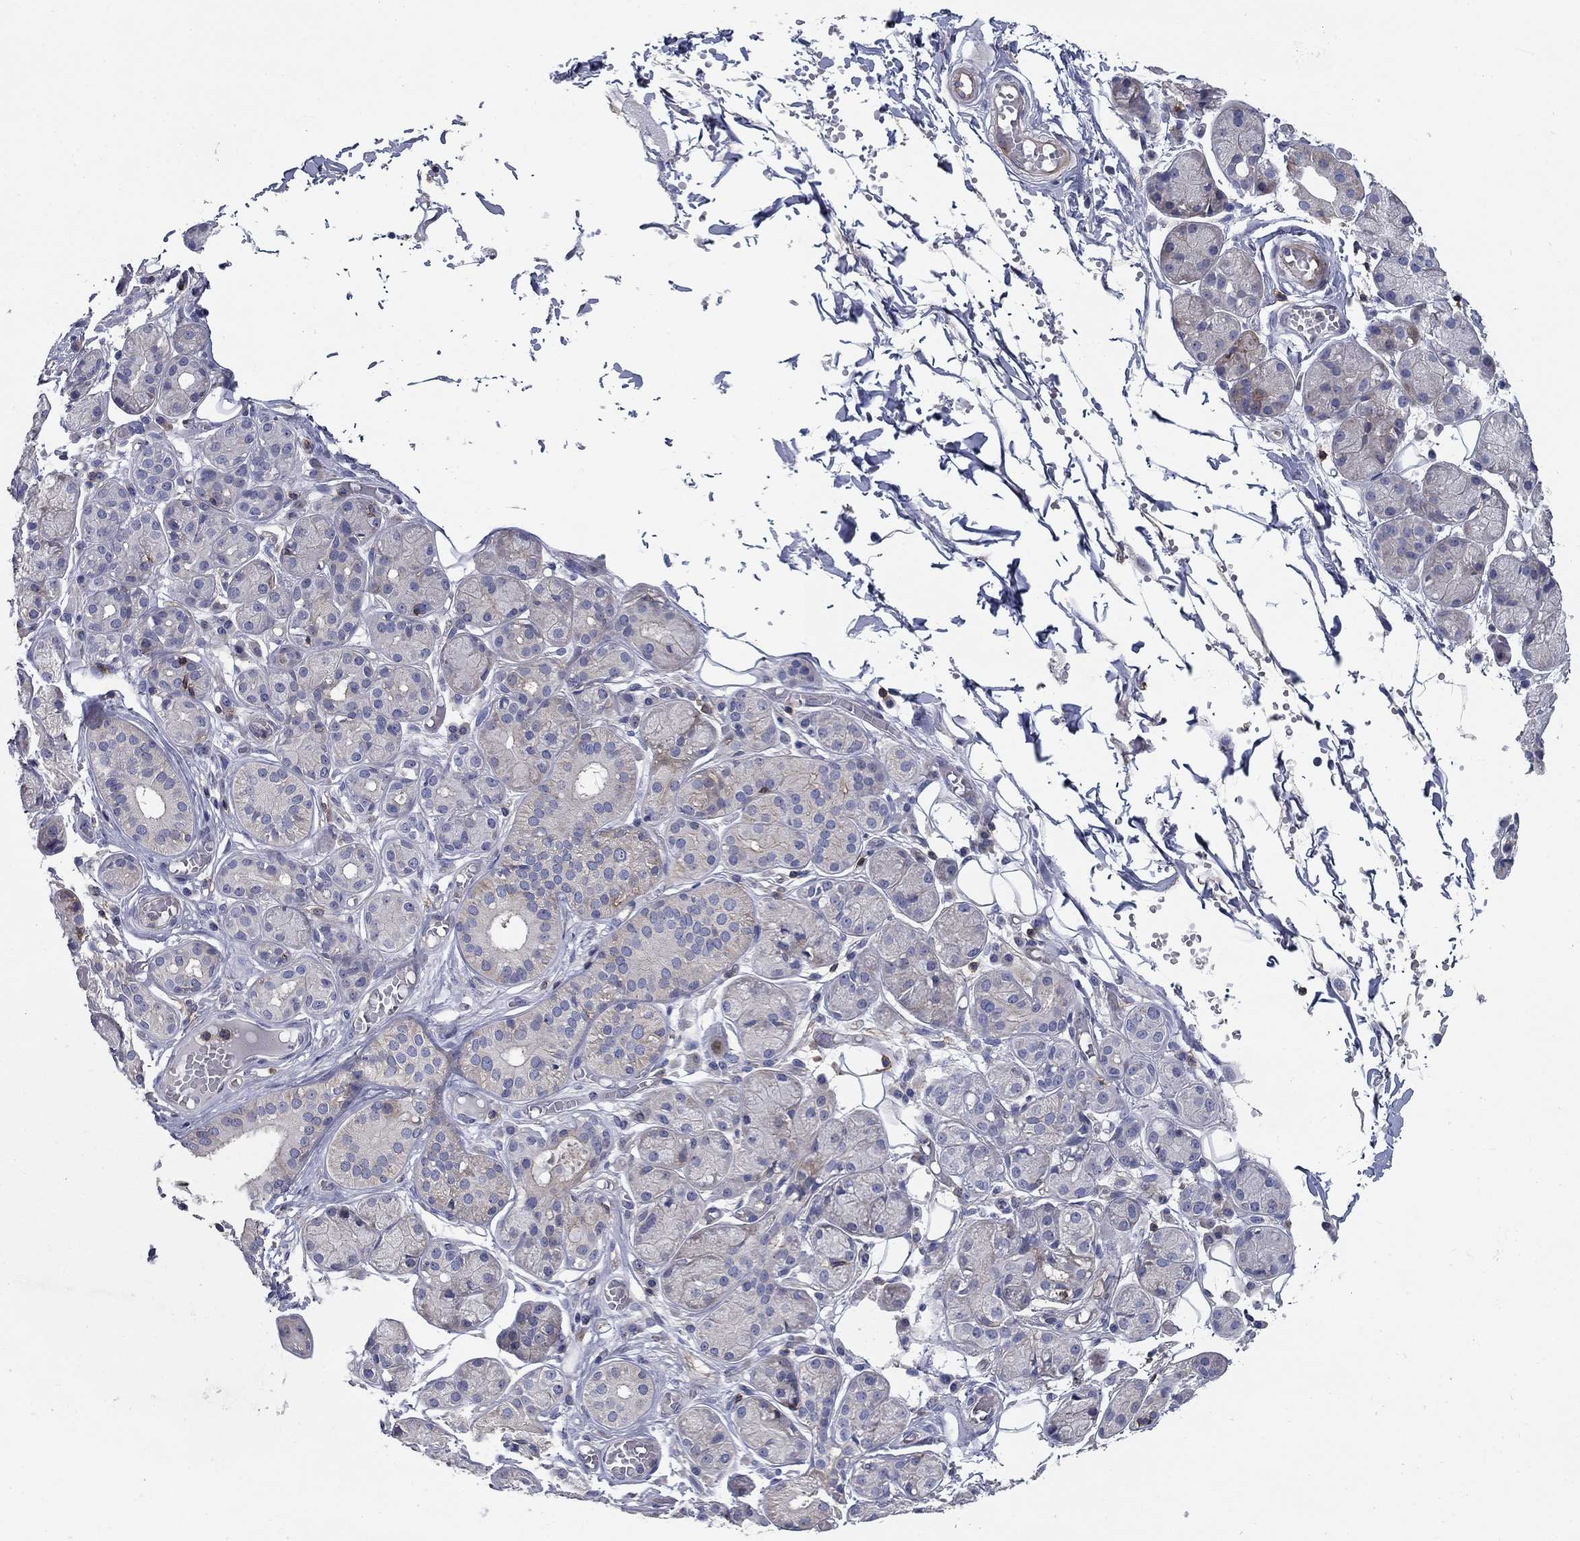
{"staining": {"intensity": "weak", "quantity": "<25%", "location": "cytoplasmic/membranous"}, "tissue": "salivary gland", "cell_type": "Glandular cells", "image_type": "normal", "snomed": [{"axis": "morphology", "description": "Normal tissue, NOS"}, {"axis": "topography", "description": "Salivary gland"}, {"axis": "topography", "description": "Peripheral nerve tissue"}], "caption": "High magnification brightfield microscopy of normal salivary gland stained with DAB (brown) and counterstained with hematoxylin (blue): glandular cells show no significant expression. The staining was performed using DAB (3,3'-diaminobenzidine) to visualize the protein expression in brown, while the nuclei were stained in blue with hematoxylin (Magnification: 20x).", "gene": "SIT1", "patient": {"sex": "male", "age": 71}}